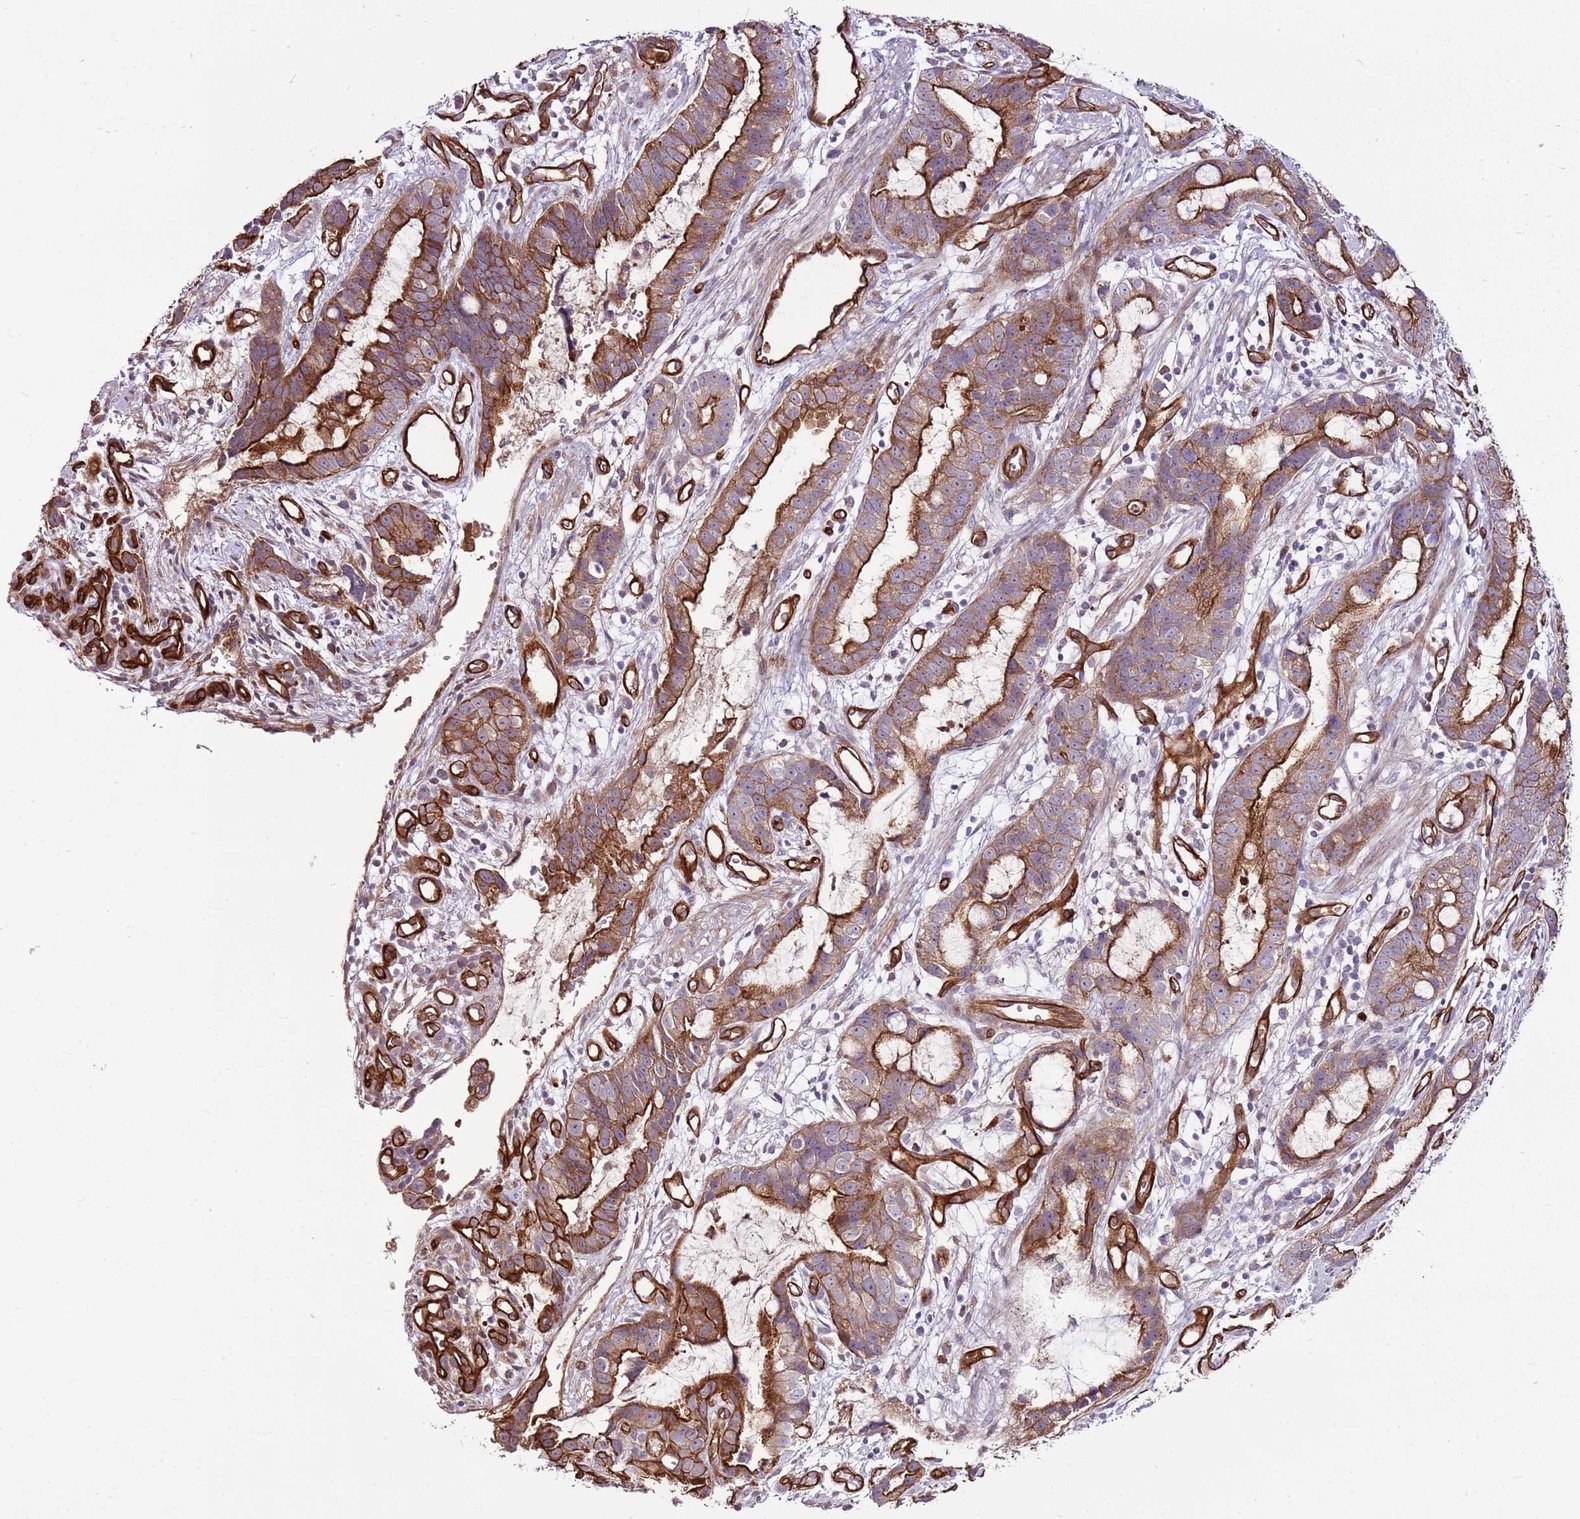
{"staining": {"intensity": "strong", "quantity": "25%-75%", "location": "cytoplasmic/membranous"}, "tissue": "stomach cancer", "cell_type": "Tumor cells", "image_type": "cancer", "snomed": [{"axis": "morphology", "description": "Adenocarcinoma, NOS"}, {"axis": "topography", "description": "Stomach"}], "caption": "There is high levels of strong cytoplasmic/membranous positivity in tumor cells of stomach cancer (adenocarcinoma), as demonstrated by immunohistochemical staining (brown color).", "gene": "ZNF827", "patient": {"sex": "male", "age": 55}}